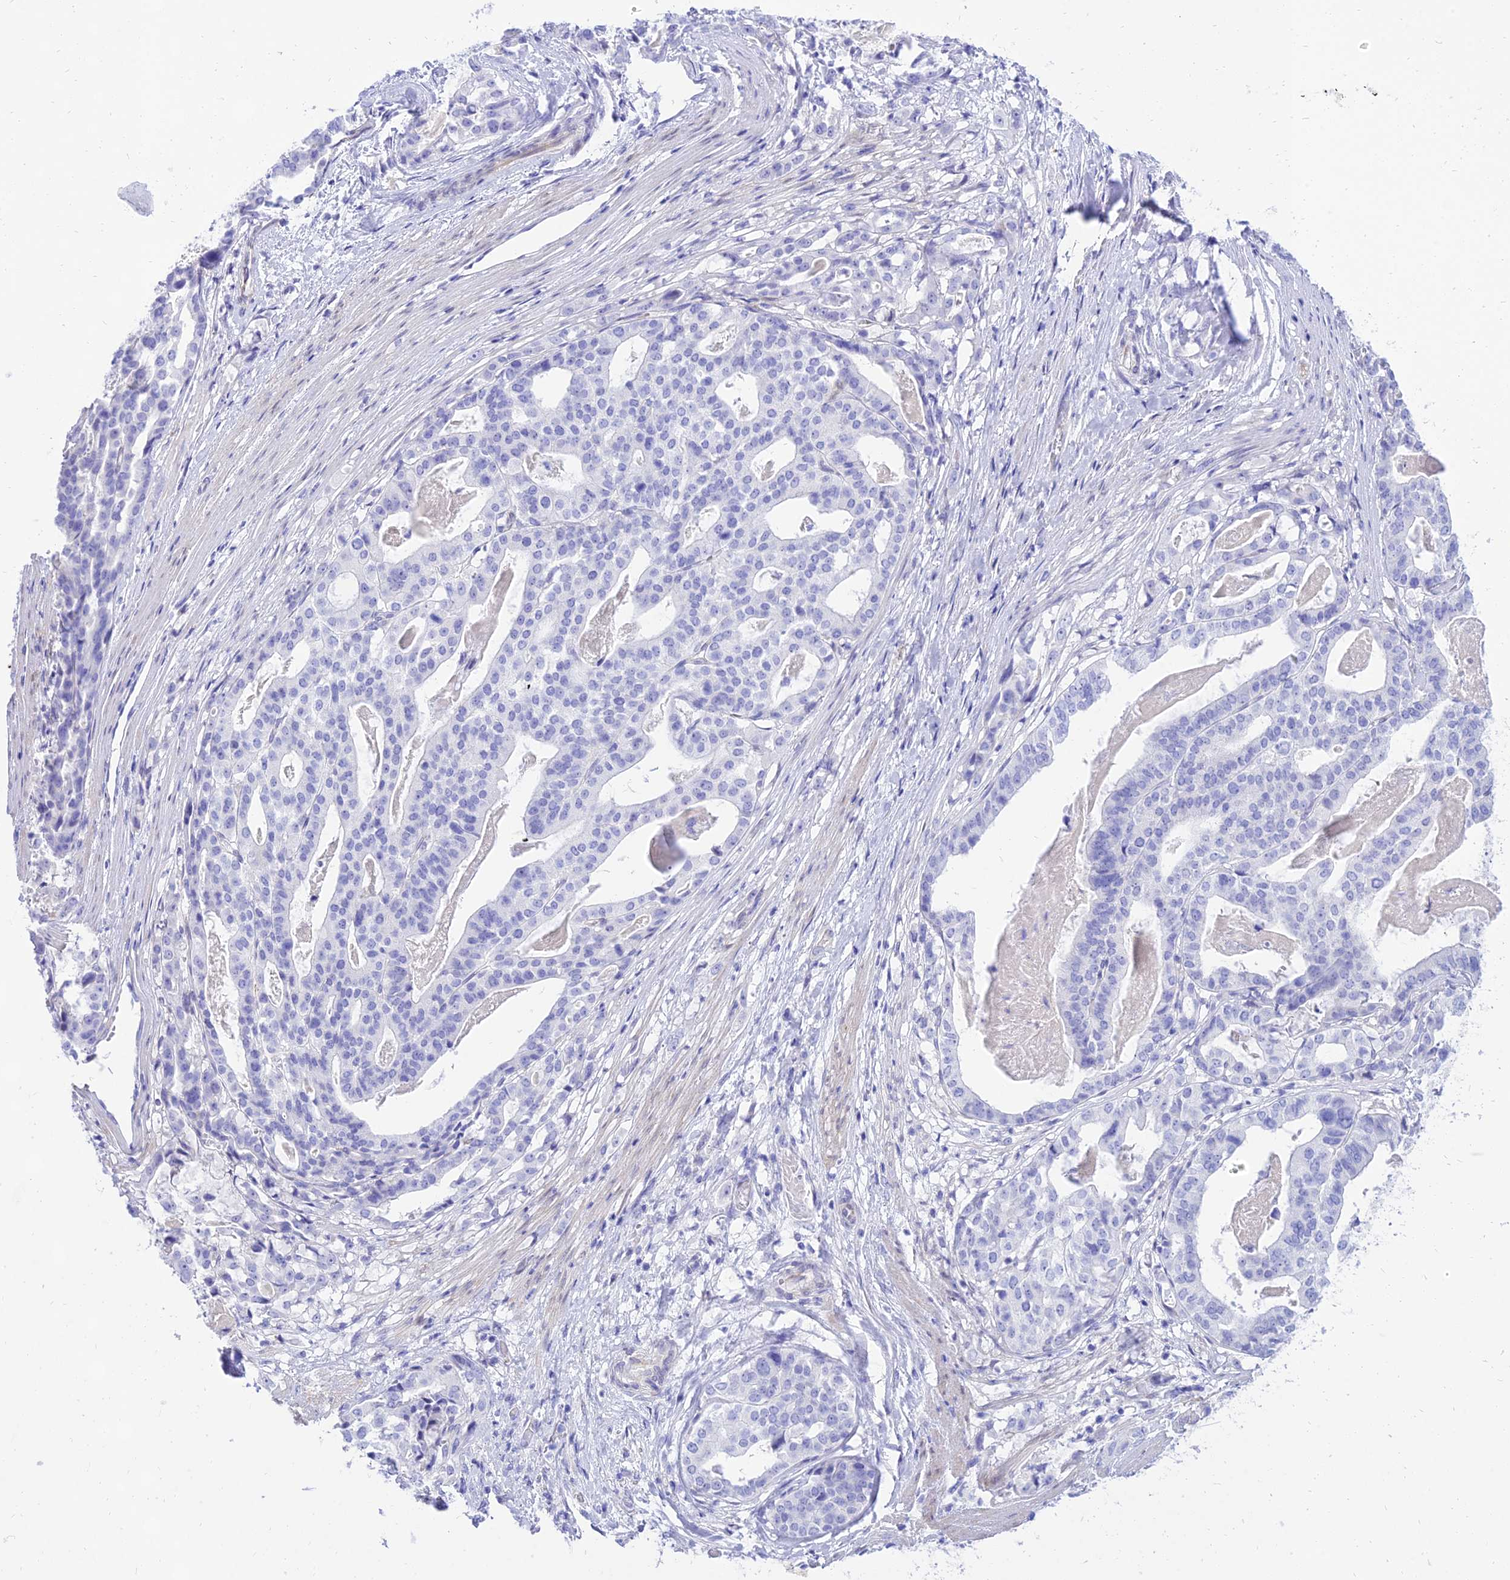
{"staining": {"intensity": "negative", "quantity": "none", "location": "none"}, "tissue": "stomach cancer", "cell_type": "Tumor cells", "image_type": "cancer", "snomed": [{"axis": "morphology", "description": "Adenocarcinoma, NOS"}, {"axis": "topography", "description": "Stomach"}], "caption": "The micrograph demonstrates no staining of tumor cells in stomach adenocarcinoma.", "gene": "TAC3", "patient": {"sex": "male", "age": 48}}